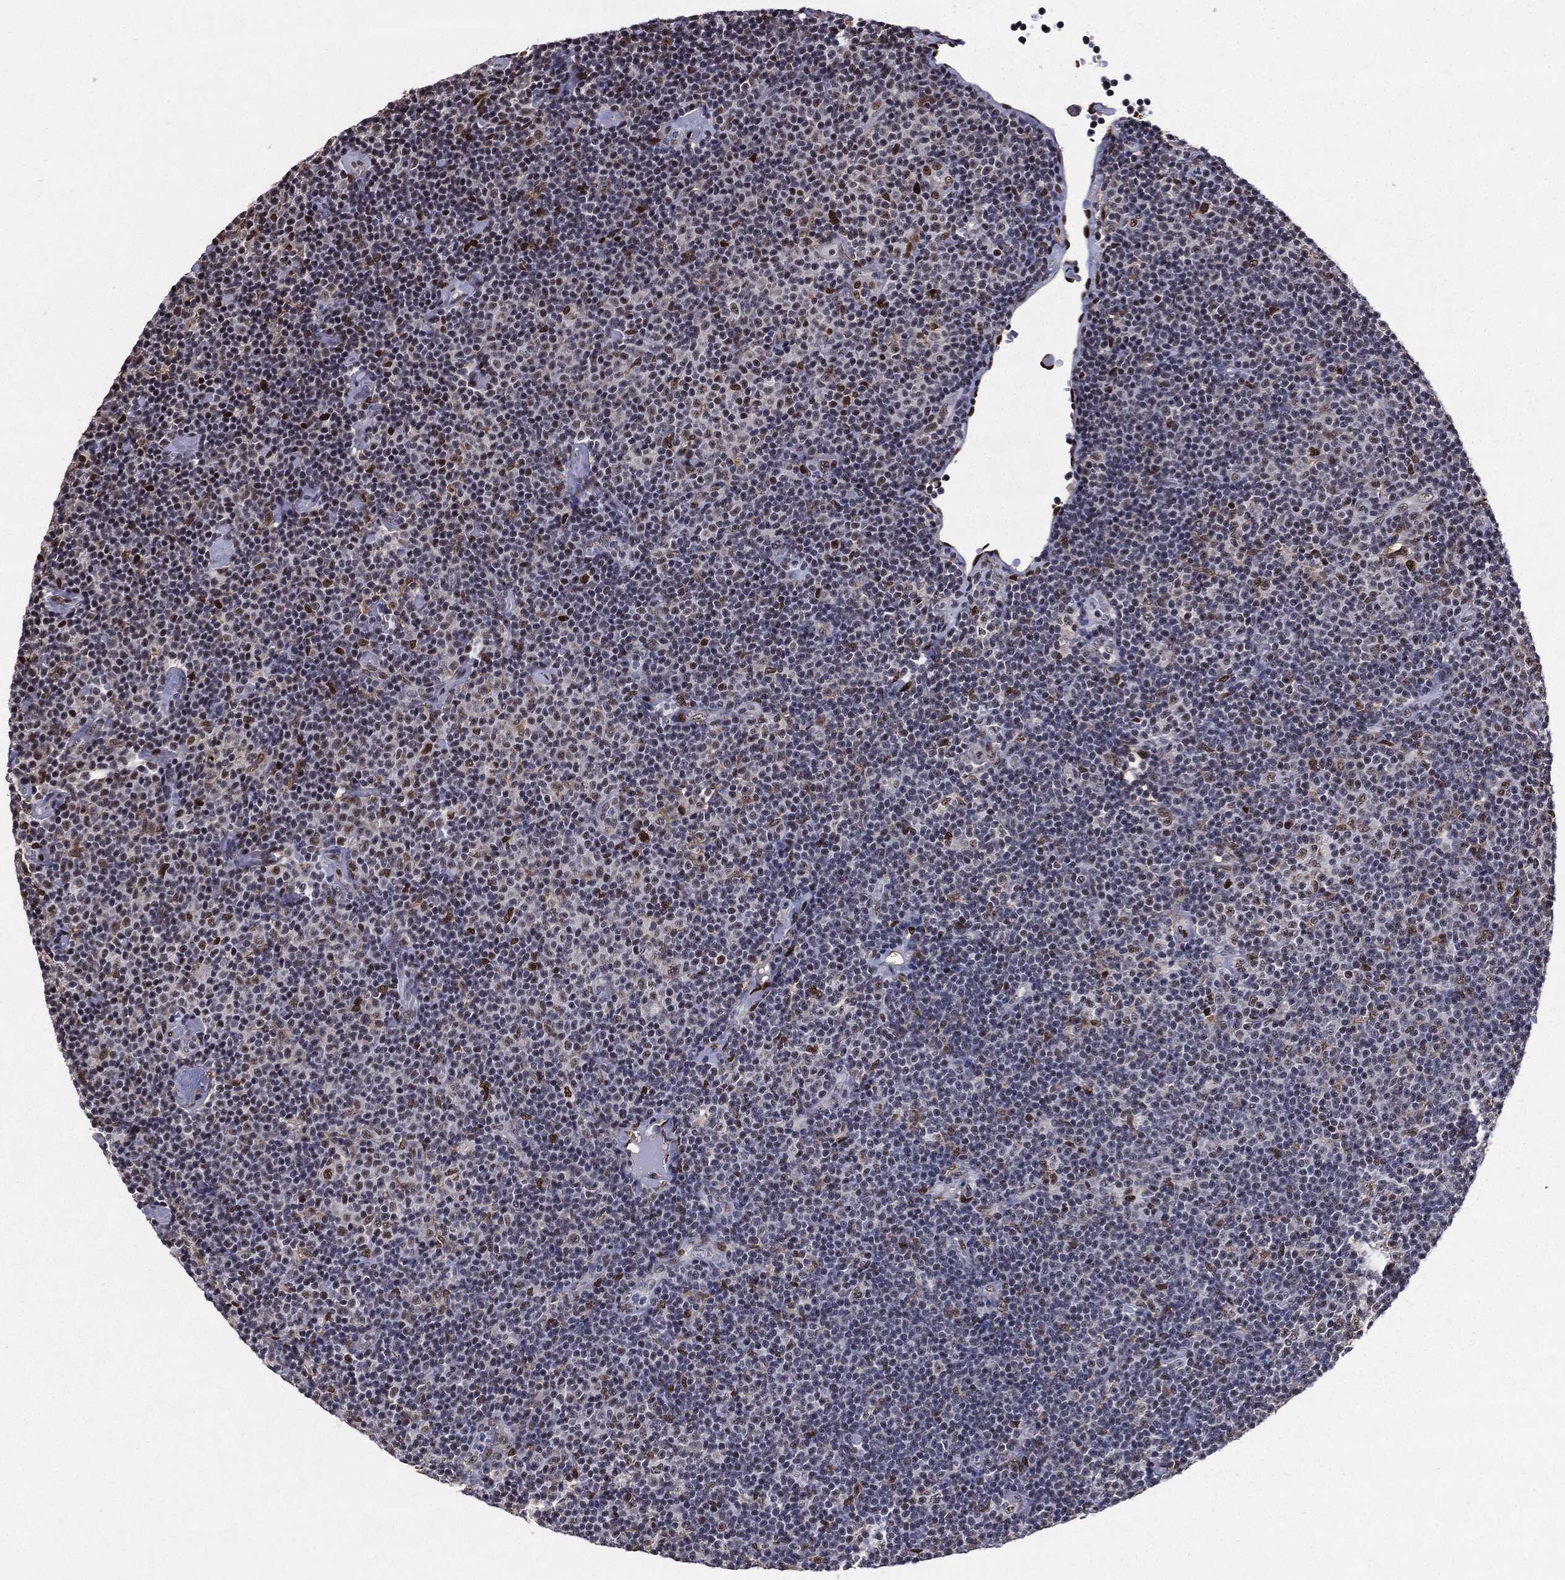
{"staining": {"intensity": "negative", "quantity": "none", "location": "none"}, "tissue": "lymphoma", "cell_type": "Tumor cells", "image_type": "cancer", "snomed": [{"axis": "morphology", "description": "Malignant lymphoma, non-Hodgkin's type, Low grade"}, {"axis": "topography", "description": "Lymph node"}], "caption": "Photomicrograph shows no protein positivity in tumor cells of lymphoma tissue. Brightfield microscopy of IHC stained with DAB (brown) and hematoxylin (blue), captured at high magnification.", "gene": "JUN", "patient": {"sex": "male", "age": 81}}